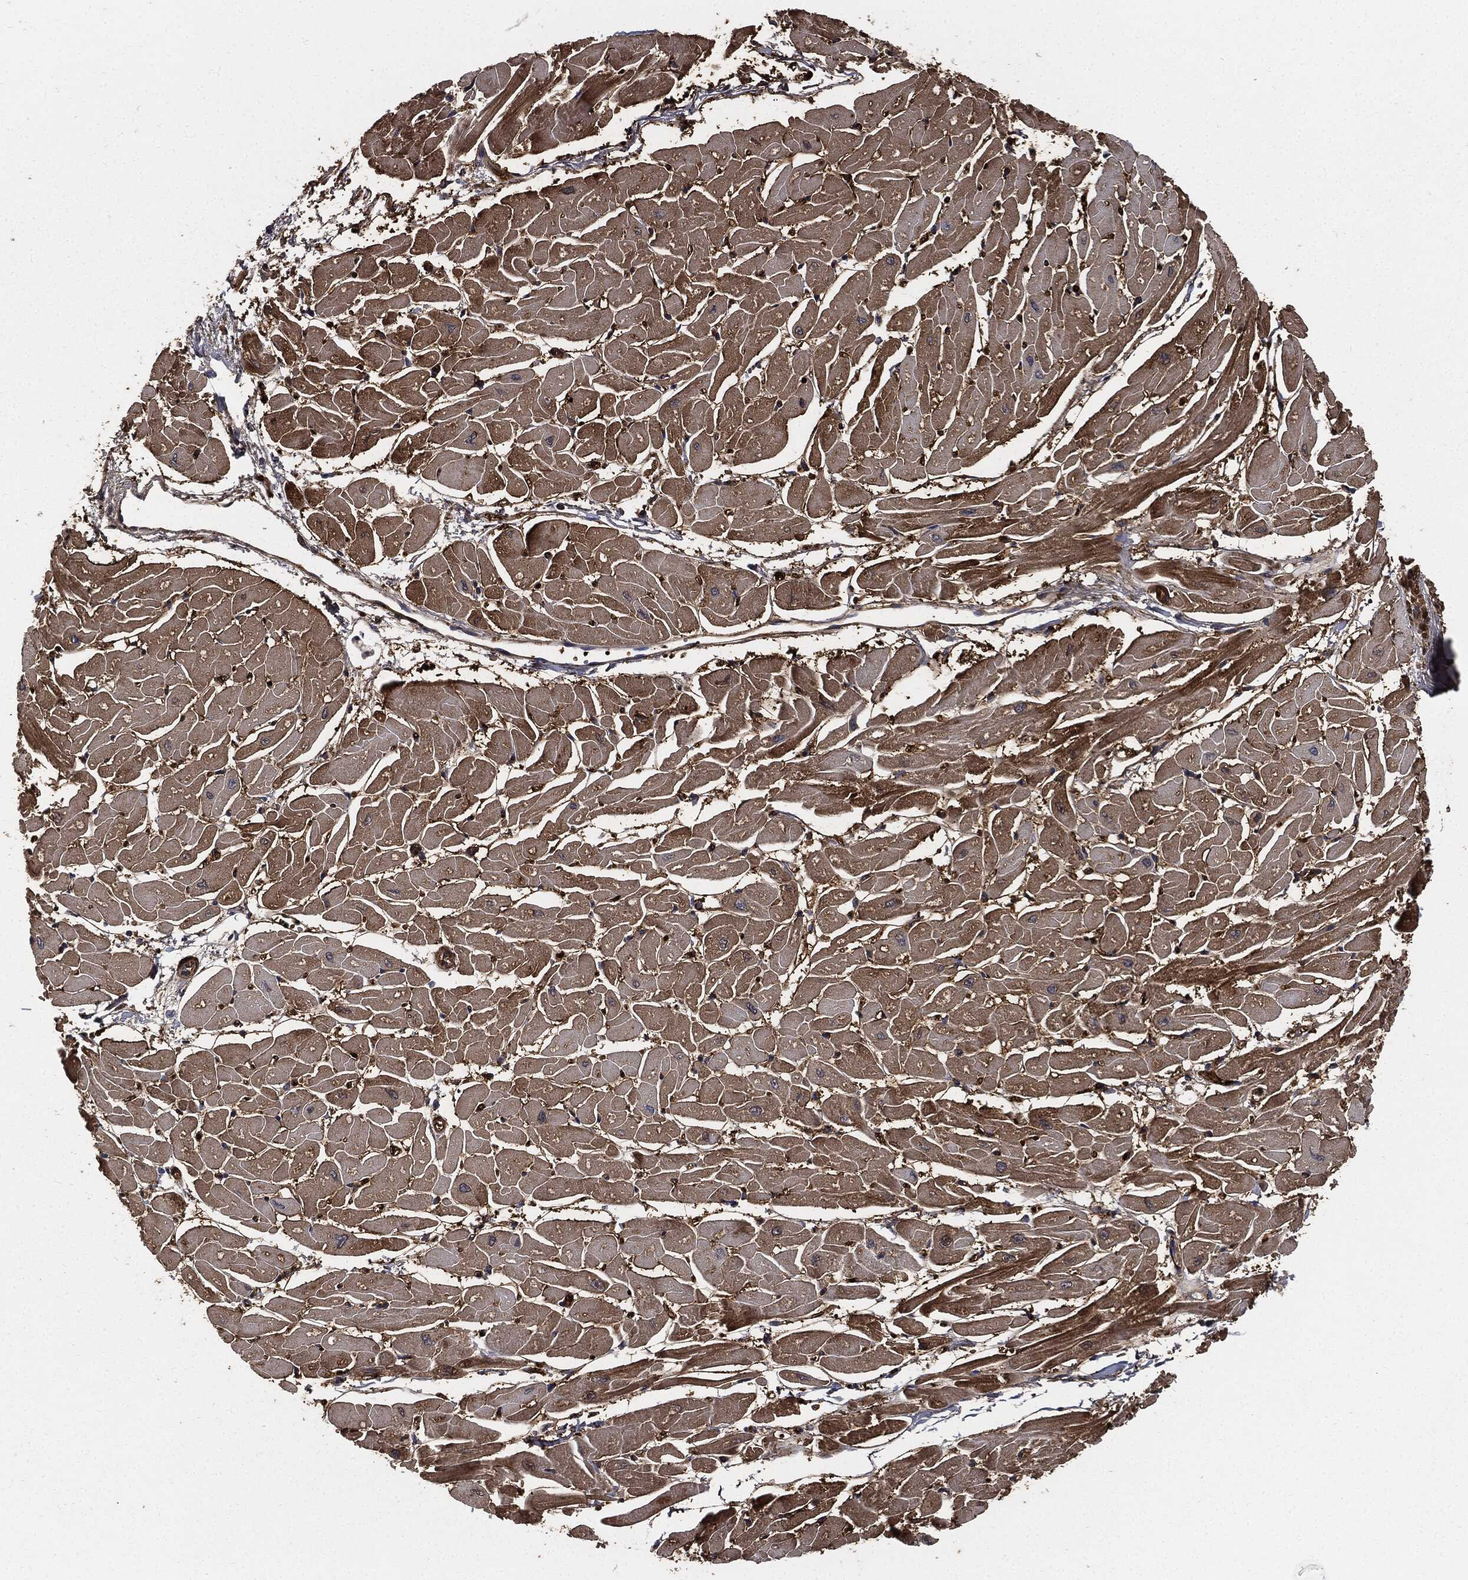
{"staining": {"intensity": "strong", "quantity": "25%-75%", "location": "cytoplasmic/membranous"}, "tissue": "heart muscle", "cell_type": "Cardiomyocytes", "image_type": "normal", "snomed": [{"axis": "morphology", "description": "Normal tissue, NOS"}, {"axis": "topography", "description": "Heart"}], "caption": "Protein expression analysis of benign human heart muscle reveals strong cytoplasmic/membranous staining in approximately 25%-75% of cardiomyocytes. (Stains: DAB (3,3'-diaminobenzidine) in brown, nuclei in blue, Microscopy: brightfield microscopy at high magnification).", "gene": "PRDX2", "patient": {"sex": "male", "age": 57}}